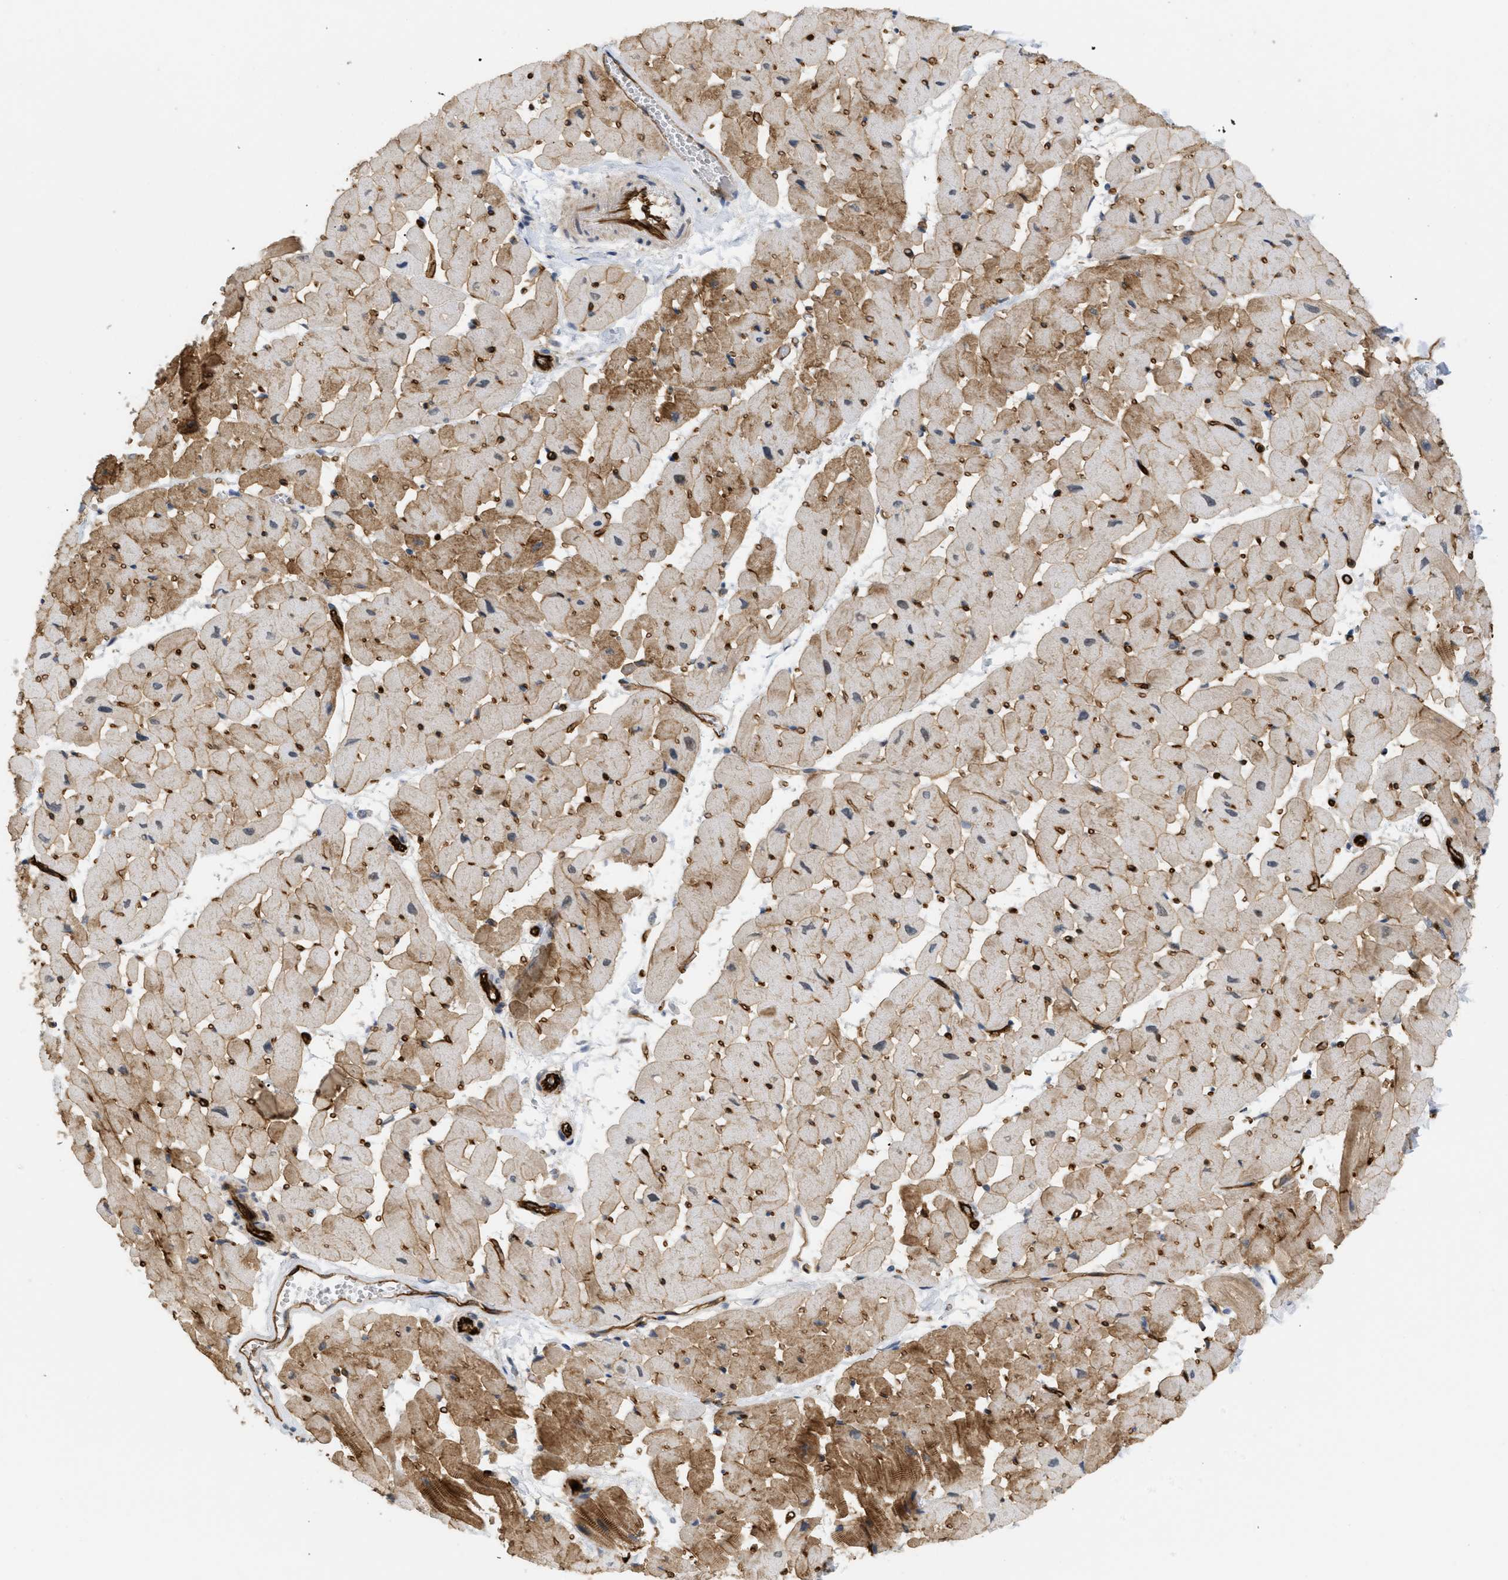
{"staining": {"intensity": "strong", "quantity": "25%-75%", "location": "cytoplasmic/membranous"}, "tissue": "heart muscle", "cell_type": "Cardiomyocytes", "image_type": "normal", "snomed": [{"axis": "morphology", "description": "Normal tissue, NOS"}, {"axis": "topography", "description": "Heart"}], "caption": "Immunohistochemistry of unremarkable heart muscle shows high levels of strong cytoplasmic/membranous positivity in about 25%-75% of cardiomyocytes.", "gene": "PALMD", "patient": {"sex": "female", "age": 19}}